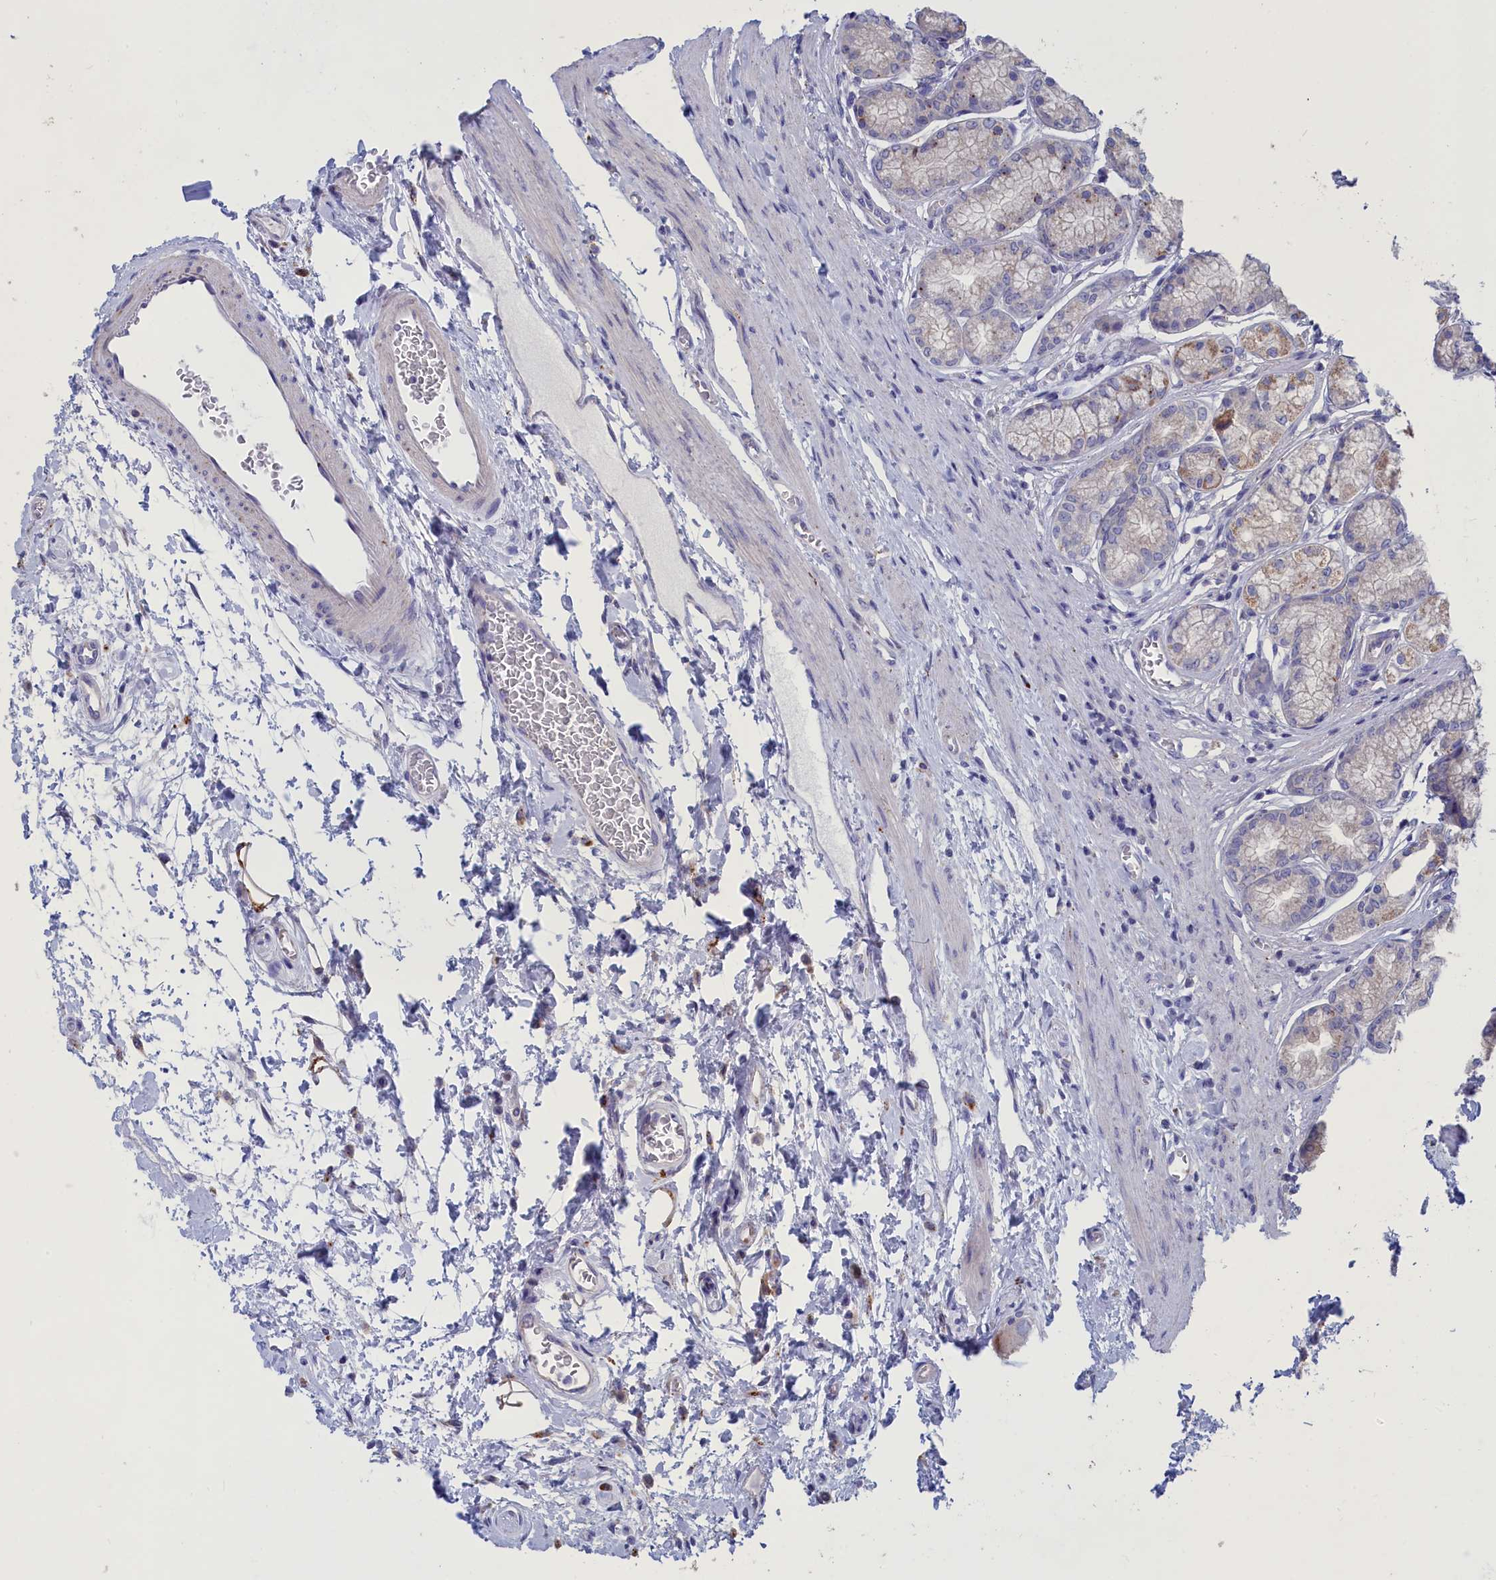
{"staining": {"intensity": "moderate", "quantity": "<25%", "location": "cytoplasmic/membranous"}, "tissue": "stomach", "cell_type": "Glandular cells", "image_type": "normal", "snomed": [{"axis": "morphology", "description": "Normal tissue, NOS"}, {"axis": "morphology", "description": "Adenocarcinoma, NOS"}, {"axis": "morphology", "description": "Adenocarcinoma, High grade"}, {"axis": "topography", "description": "Stomach, upper"}, {"axis": "topography", "description": "Stomach"}], "caption": "An immunohistochemistry histopathology image of benign tissue is shown. Protein staining in brown highlights moderate cytoplasmic/membranous positivity in stomach within glandular cells. Using DAB (3,3'-diaminobenzidine) (brown) and hematoxylin (blue) stains, captured at high magnification using brightfield microscopy.", "gene": "WDR6", "patient": {"sex": "female", "age": 65}}